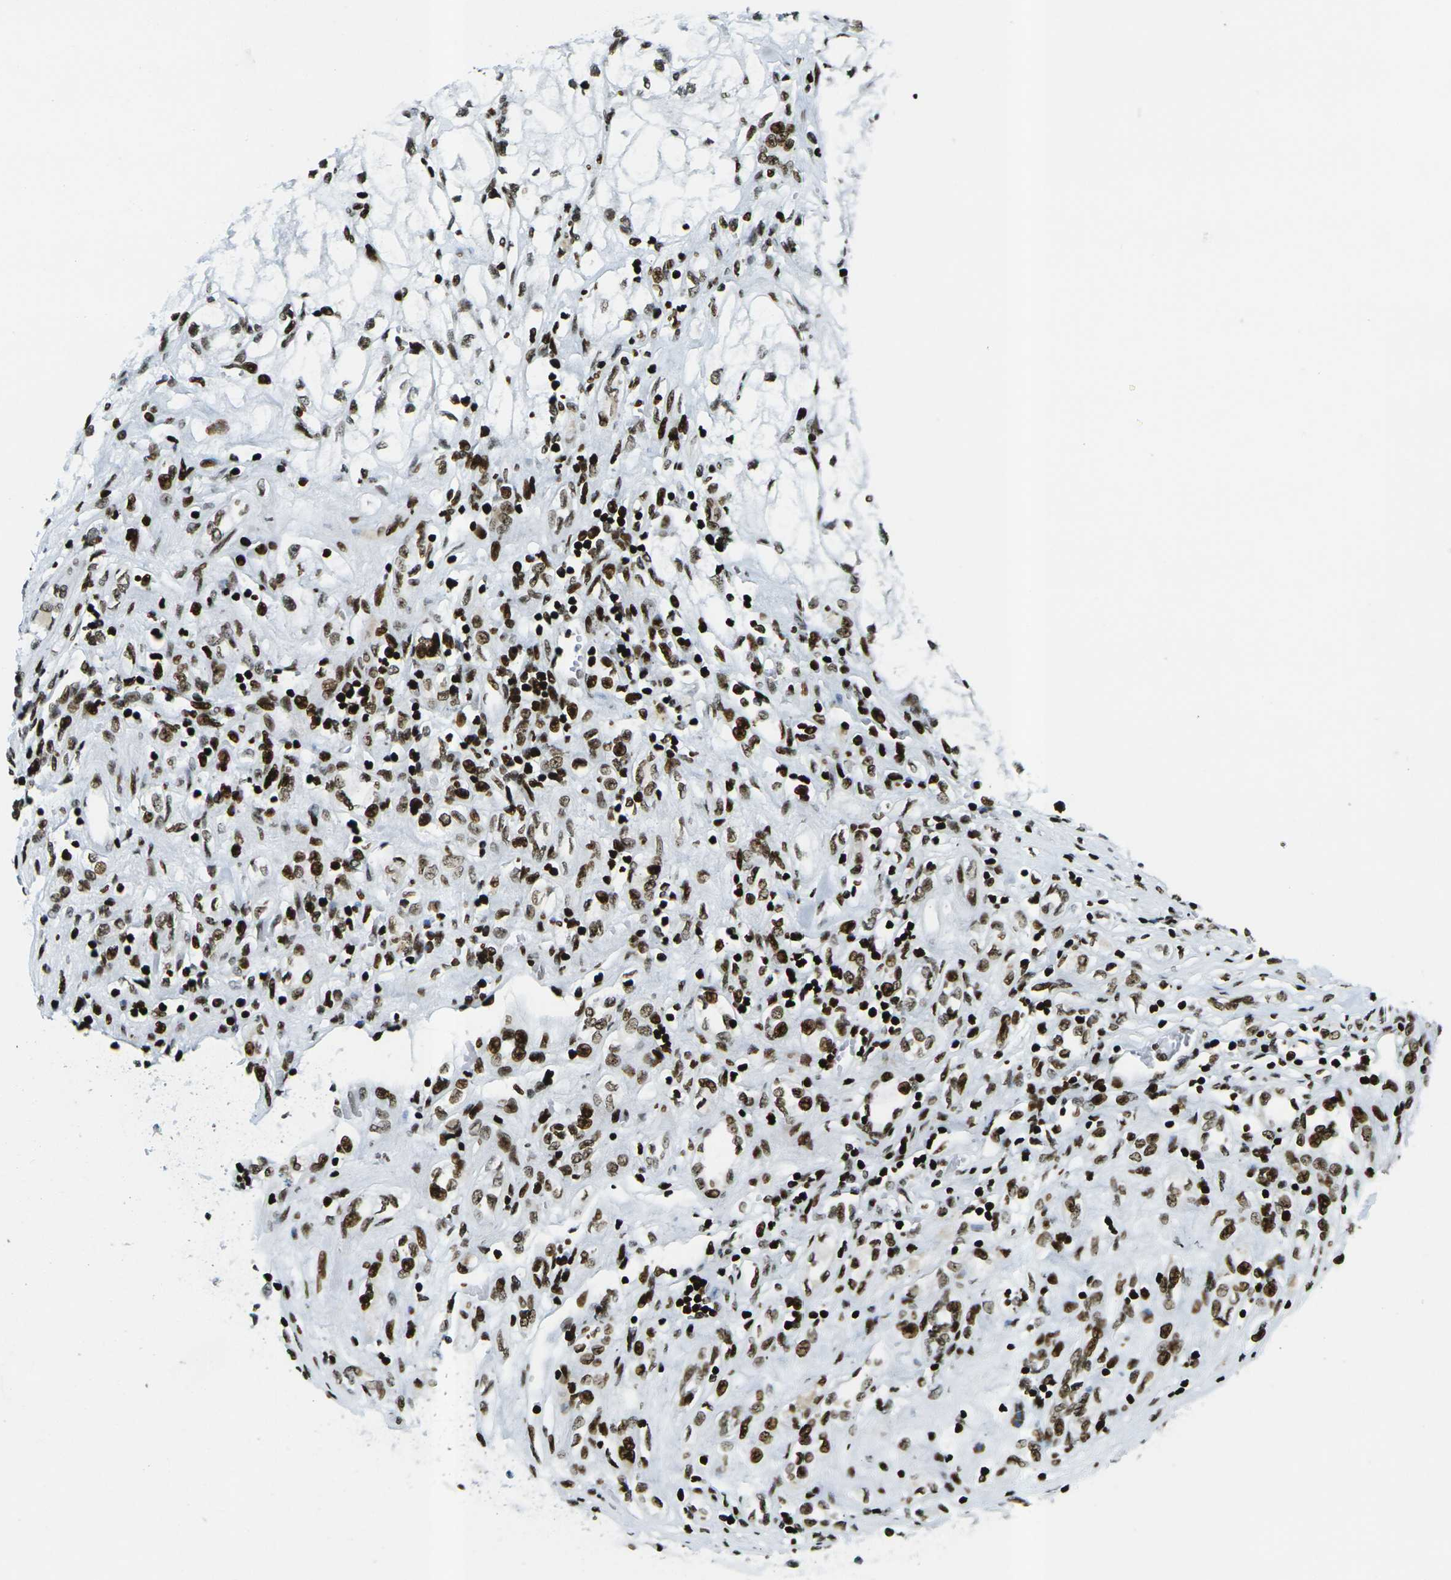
{"staining": {"intensity": "strong", "quantity": ">75%", "location": "nuclear"}, "tissue": "renal cancer", "cell_type": "Tumor cells", "image_type": "cancer", "snomed": [{"axis": "morphology", "description": "Adenocarcinoma, NOS"}, {"axis": "topography", "description": "Kidney"}], "caption": "IHC (DAB (3,3'-diaminobenzidine)) staining of renal cancer (adenocarcinoma) exhibits strong nuclear protein staining in about >75% of tumor cells.", "gene": "H3-3A", "patient": {"sex": "female", "age": 70}}